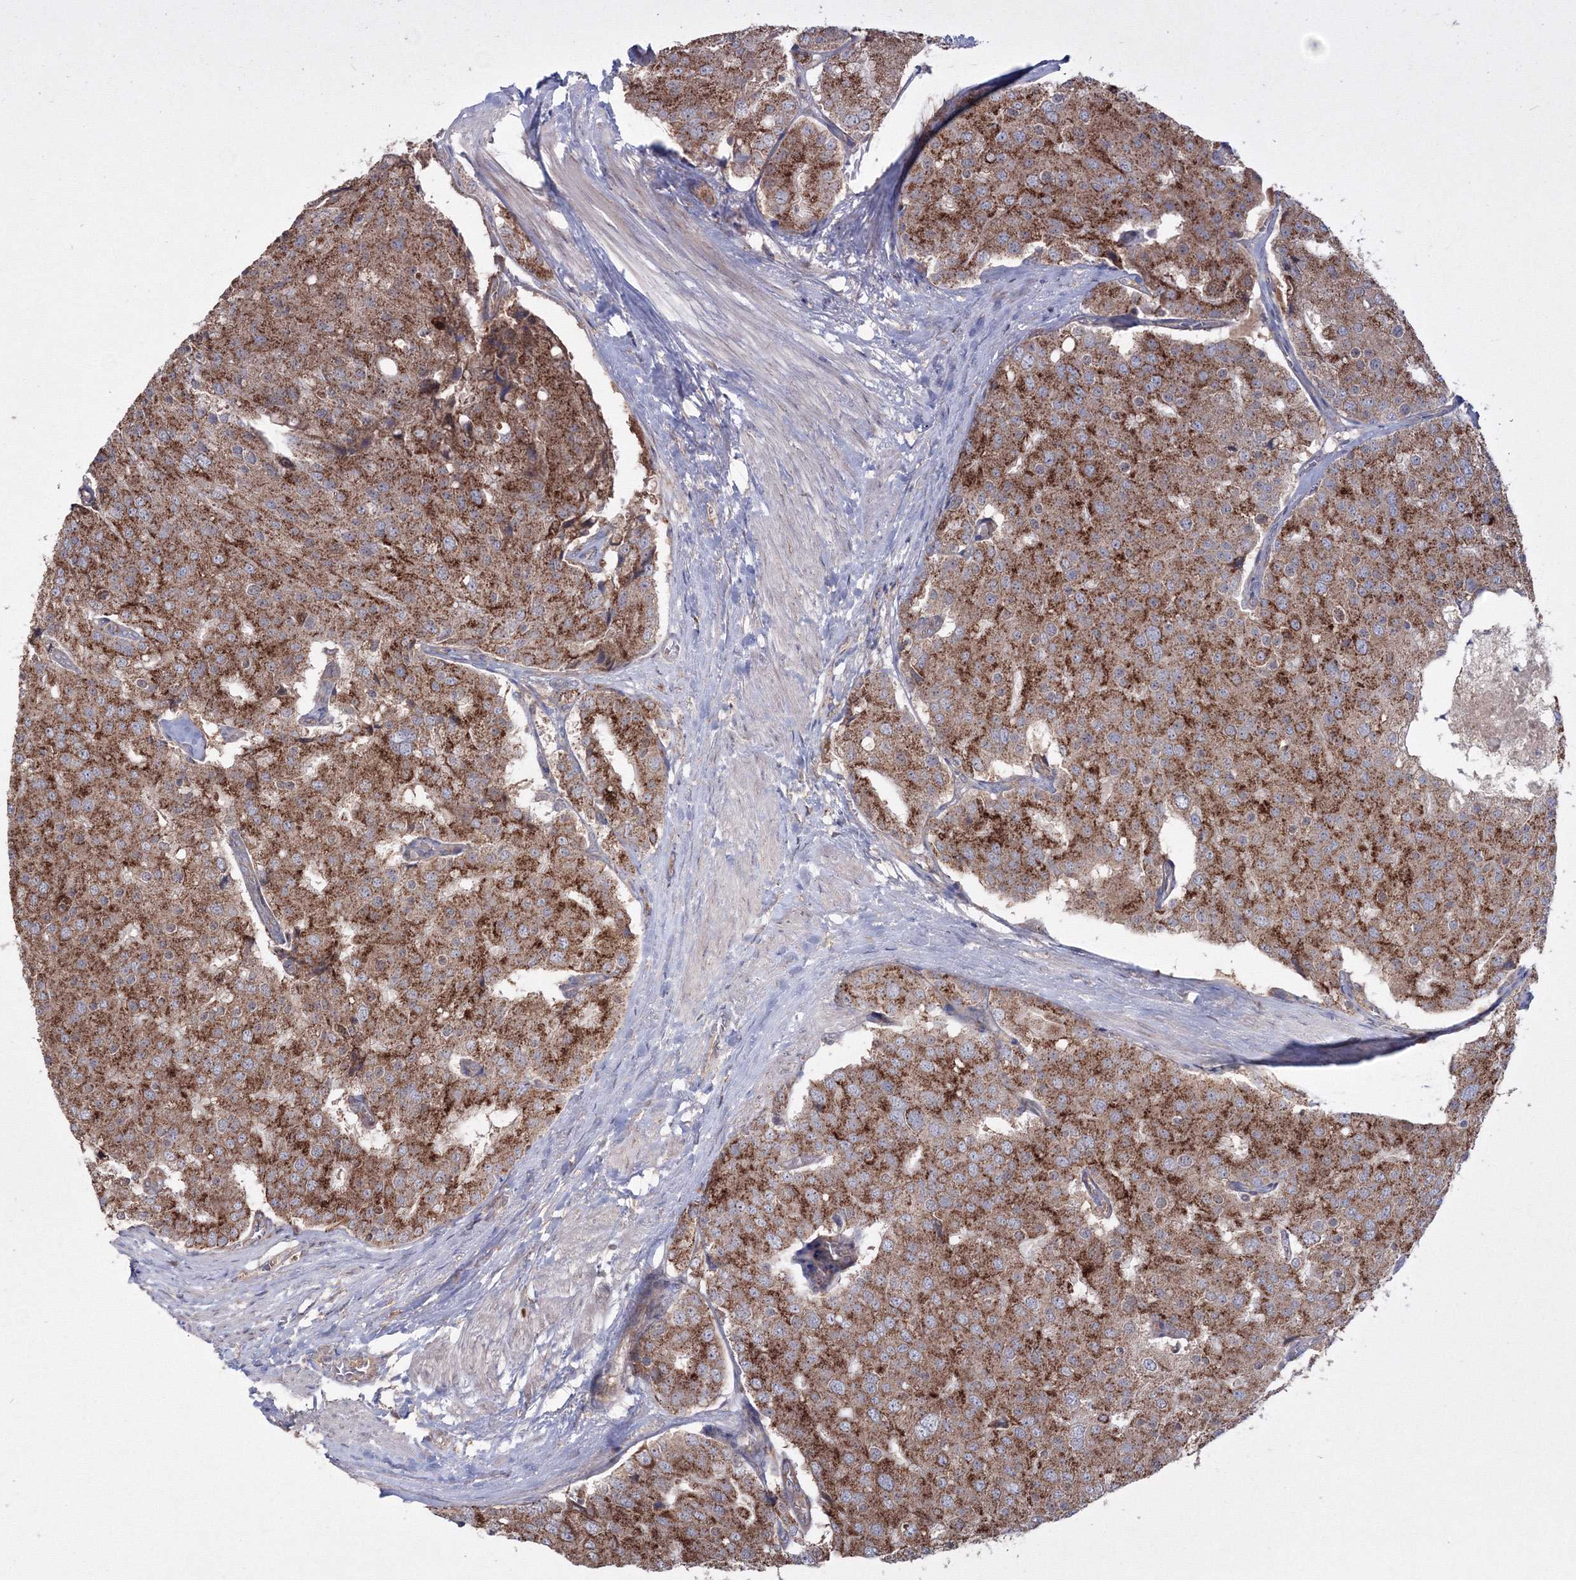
{"staining": {"intensity": "strong", "quantity": ">75%", "location": "cytoplasmic/membranous"}, "tissue": "prostate cancer", "cell_type": "Tumor cells", "image_type": "cancer", "snomed": [{"axis": "morphology", "description": "Adenocarcinoma, High grade"}, {"axis": "topography", "description": "Prostate"}], "caption": "The image exhibits a brown stain indicating the presence of a protein in the cytoplasmic/membranous of tumor cells in prostate high-grade adenocarcinoma. (Brightfield microscopy of DAB IHC at high magnification).", "gene": "PEX13", "patient": {"sex": "male", "age": 50}}